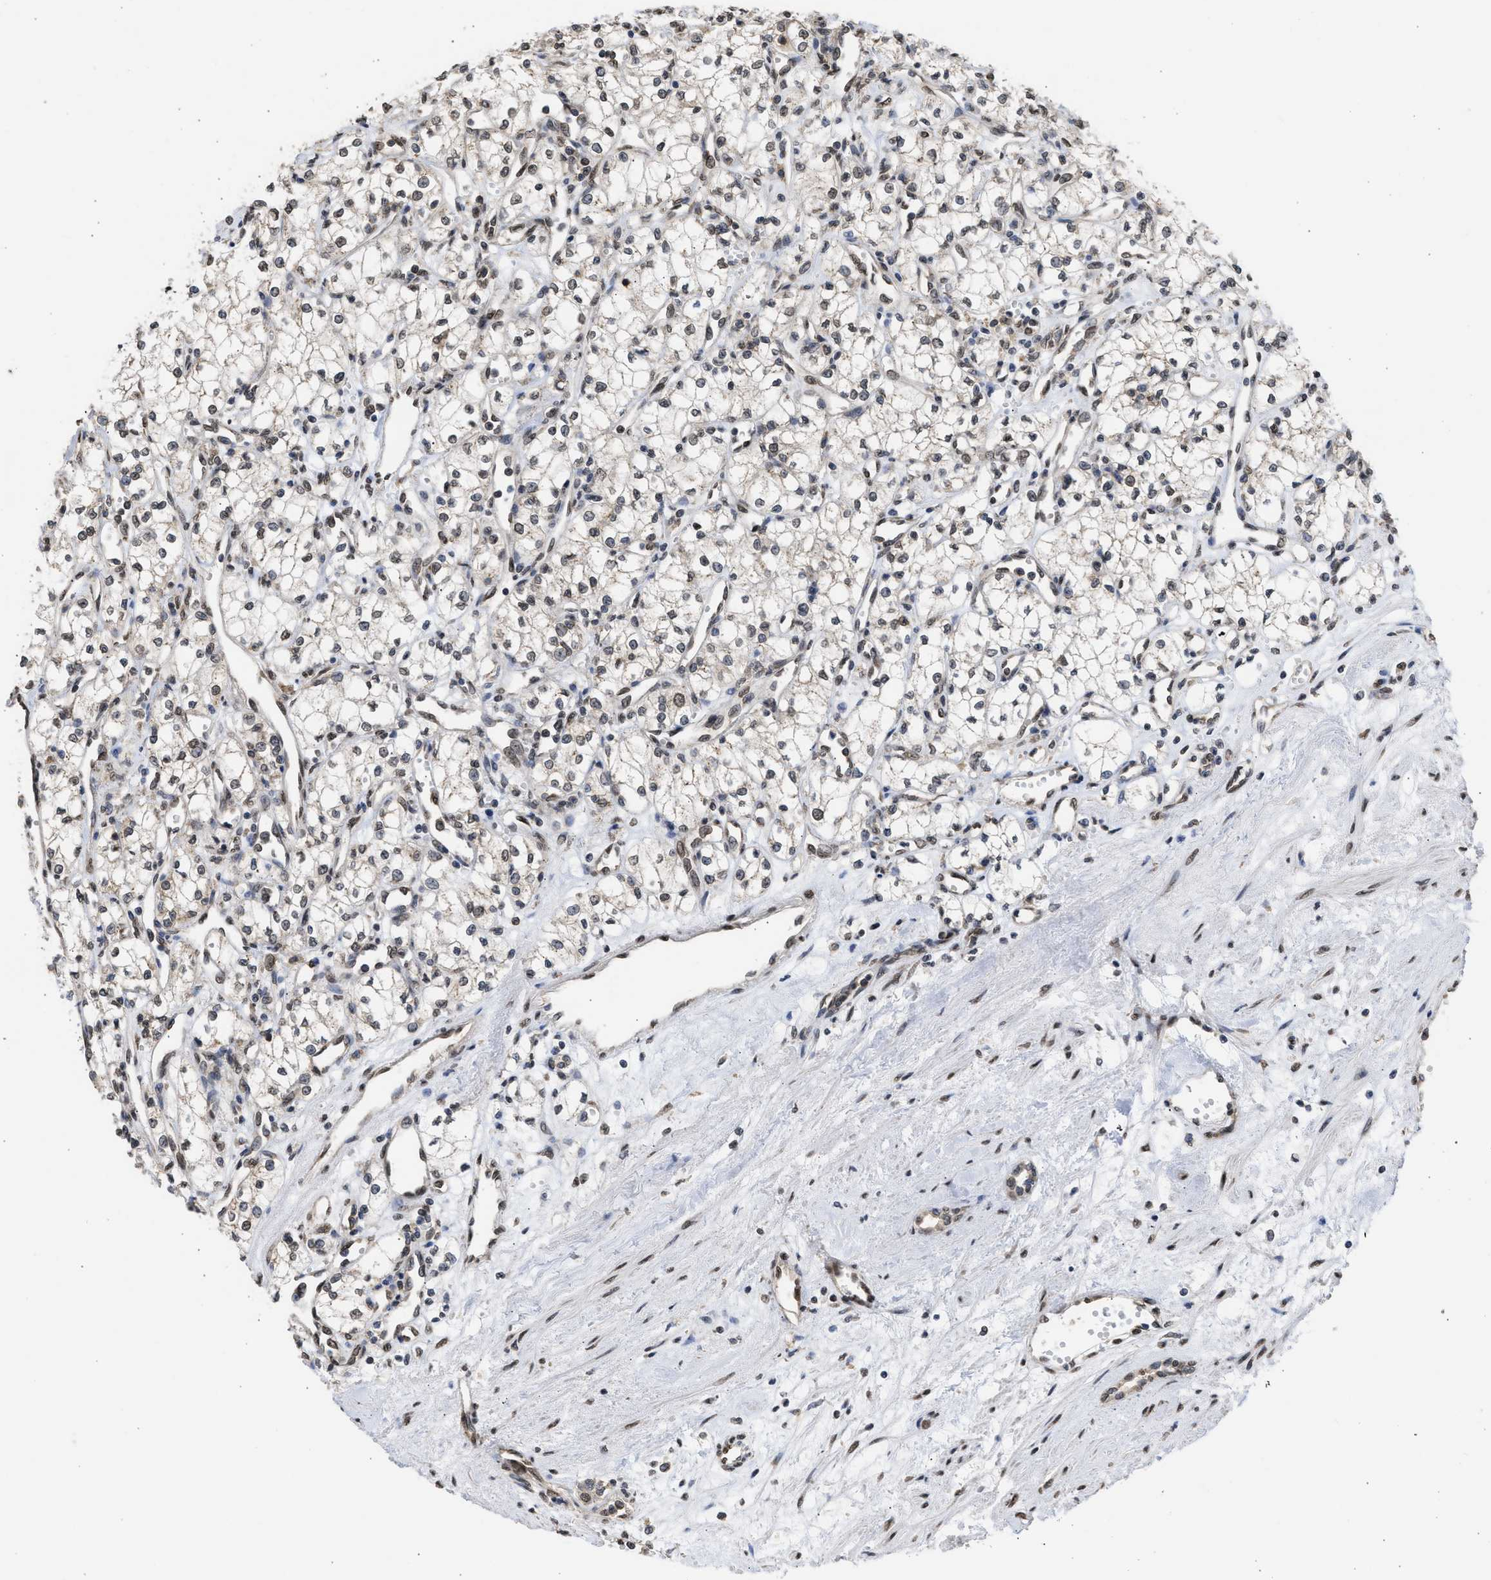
{"staining": {"intensity": "weak", "quantity": "<25%", "location": "nuclear"}, "tissue": "renal cancer", "cell_type": "Tumor cells", "image_type": "cancer", "snomed": [{"axis": "morphology", "description": "Adenocarcinoma, NOS"}, {"axis": "topography", "description": "Kidney"}], "caption": "Immunohistochemistry of adenocarcinoma (renal) shows no expression in tumor cells.", "gene": "NUP35", "patient": {"sex": "male", "age": 59}}